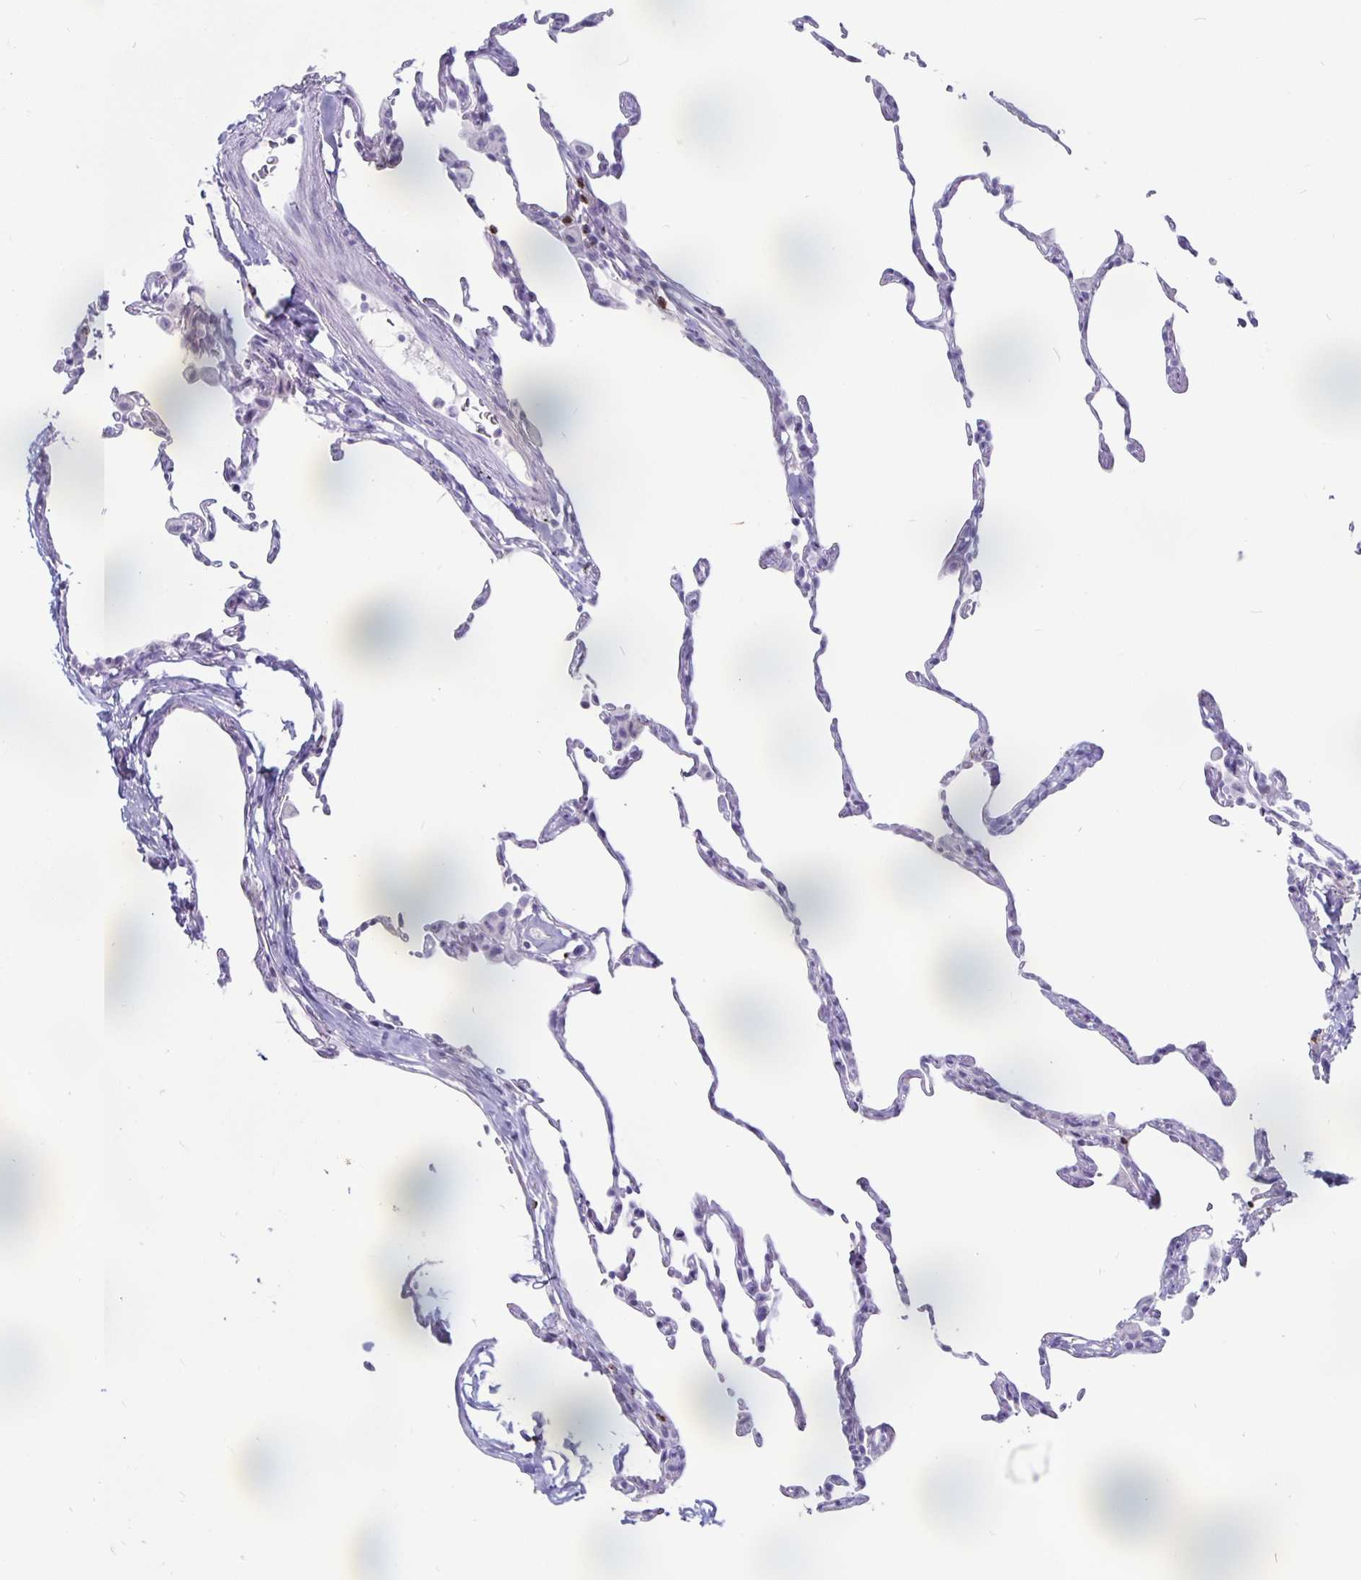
{"staining": {"intensity": "negative", "quantity": "none", "location": "none"}, "tissue": "lung", "cell_type": "Alveolar cells", "image_type": "normal", "snomed": [{"axis": "morphology", "description": "Normal tissue, NOS"}, {"axis": "topography", "description": "Lung"}], "caption": "This micrograph is of benign lung stained with immunohistochemistry (IHC) to label a protein in brown with the nuclei are counter-stained blue. There is no expression in alveolar cells. The staining was performed using DAB (3,3'-diaminobenzidine) to visualize the protein expression in brown, while the nuclei were stained in blue with hematoxylin (Magnification: 20x).", "gene": "GZMK", "patient": {"sex": "female", "age": 57}}